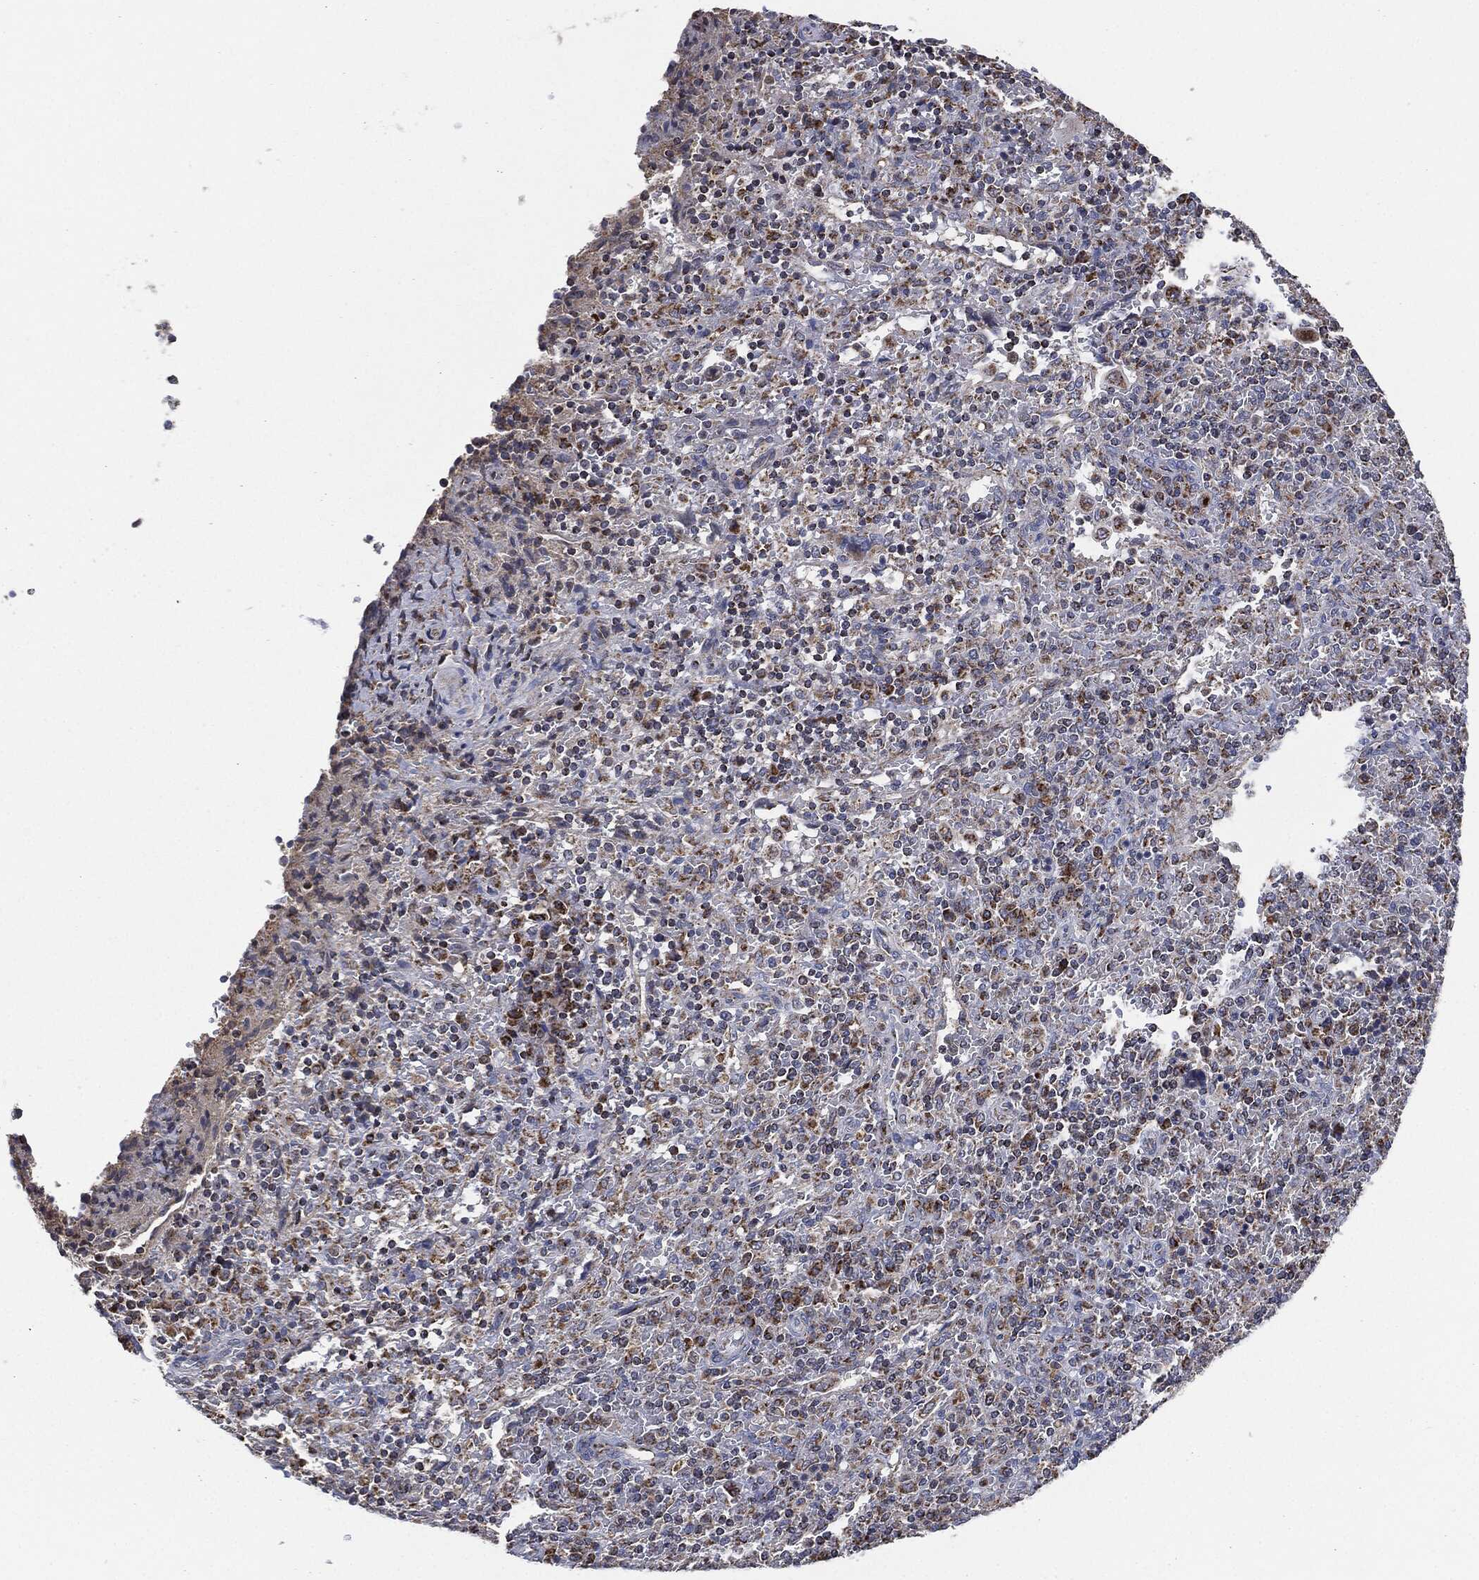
{"staining": {"intensity": "moderate", "quantity": "25%-75%", "location": "cytoplasmic/membranous"}, "tissue": "lymphoma", "cell_type": "Tumor cells", "image_type": "cancer", "snomed": [{"axis": "morphology", "description": "Malignant lymphoma, non-Hodgkin's type, Low grade"}, {"axis": "topography", "description": "Spleen"}], "caption": "Immunohistochemical staining of human low-grade malignant lymphoma, non-Hodgkin's type displays medium levels of moderate cytoplasmic/membranous protein positivity in about 25%-75% of tumor cells.", "gene": "NDUFV2", "patient": {"sex": "male", "age": 62}}